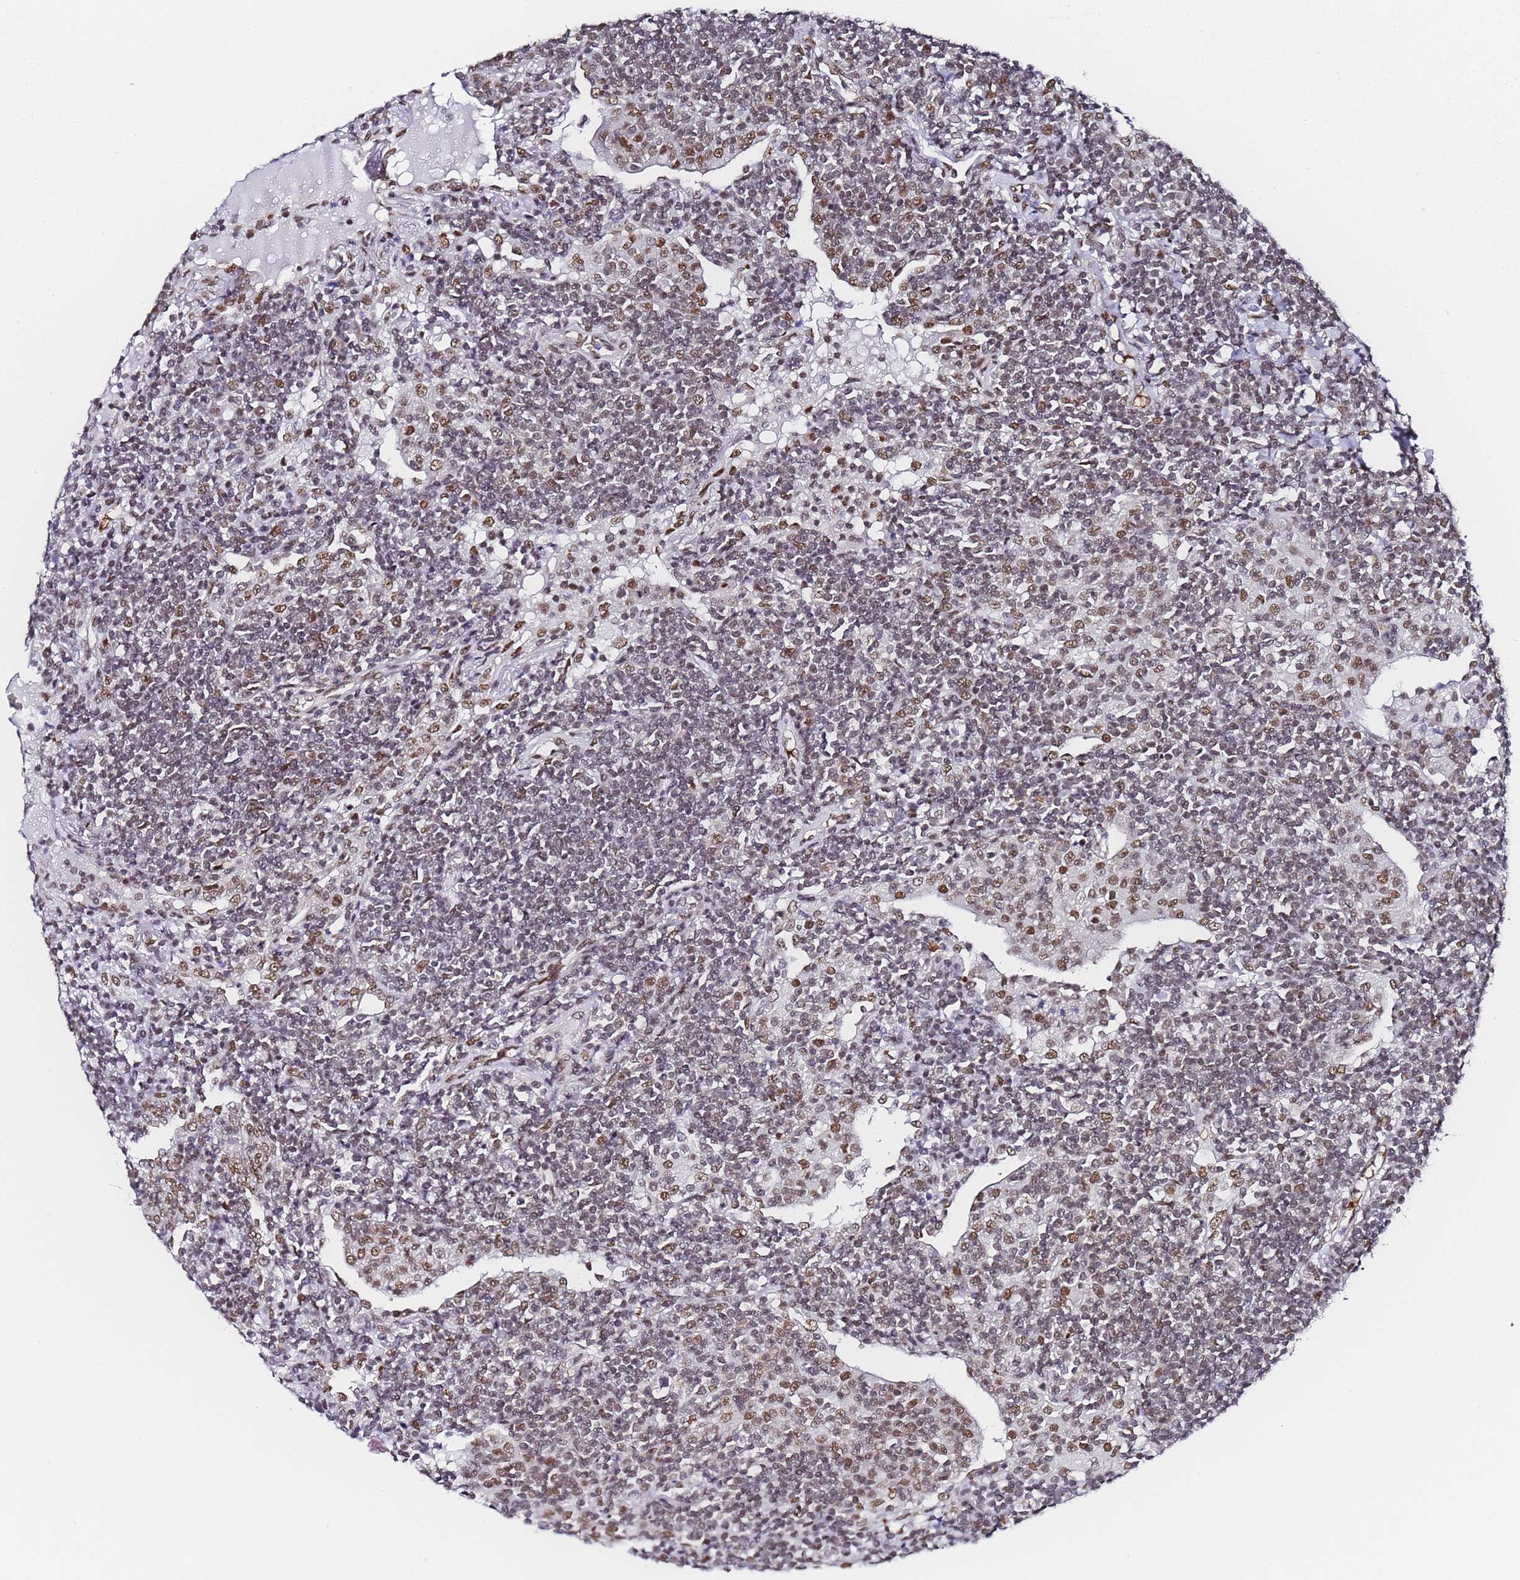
{"staining": {"intensity": "weak", "quantity": "<25%", "location": "nuclear"}, "tissue": "lymphoma", "cell_type": "Tumor cells", "image_type": "cancer", "snomed": [{"axis": "morphology", "description": "Malignant lymphoma, non-Hodgkin's type, Low grade"}, {"axis": "topography", "description": "Lung"}], "caption": "IHC histopathology image of malignant lymphoma, non-Hodgkin's type (low-grade) stained for a protein (brown), which displays no positivity in tumor cells.", "gene": "POLR1A", "patient": {"sex": "female", "age": 71}}